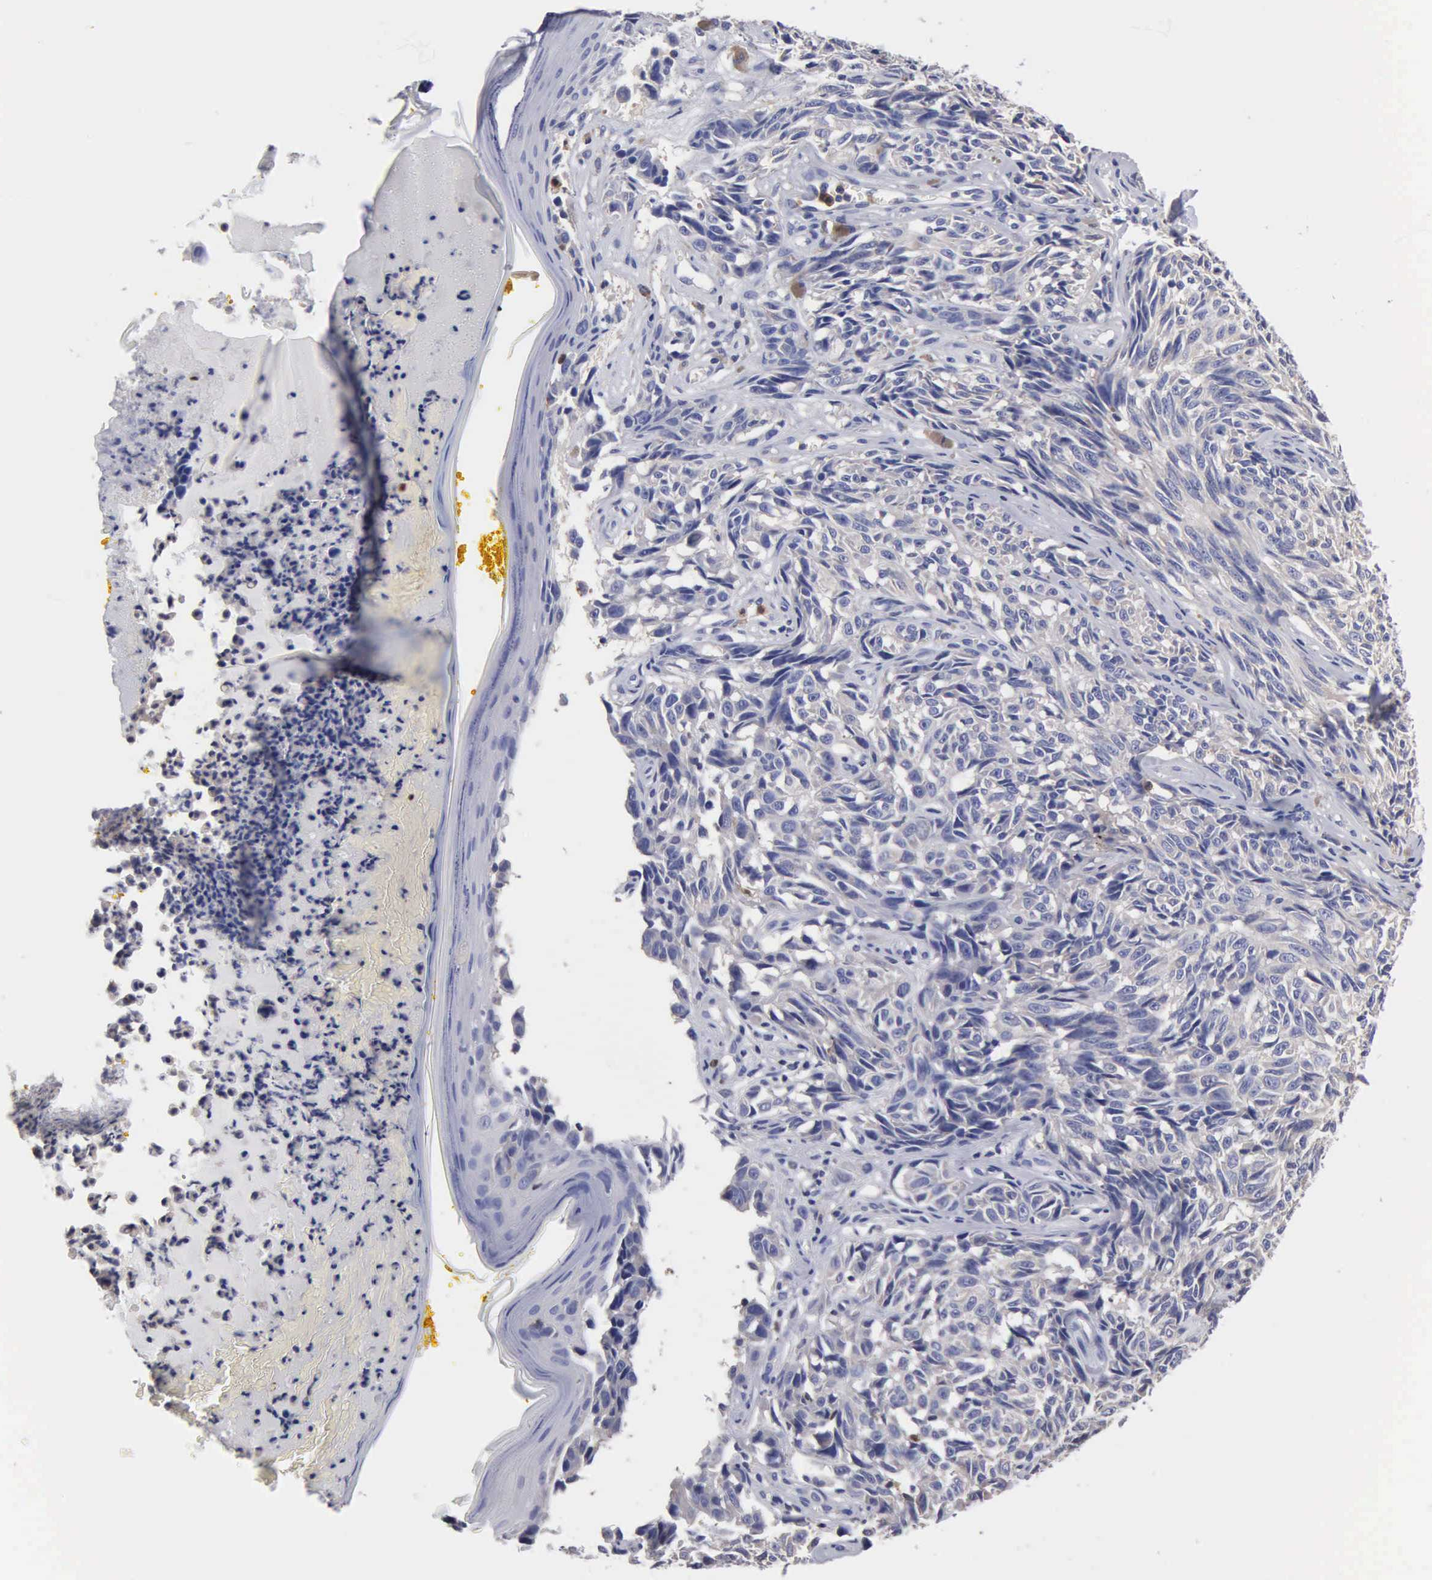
{"staining": {"intensity": "negative", "quantity": "none", "location": "none"}, "tissue": "melanoma", "cell_type": "Tumor cells", "image_type": "cancer", "snomed": [{"axis": "morphology", "description": "Malignant melanoma, NOS"}, {"axis": "topography", "description": "Skin"}], "caption": "The photomicrograph demonstrates no staining of tumor cells in malignant melanoma.", "gene": "G6PD", "patient": {"sex": "male", "age": 67}}